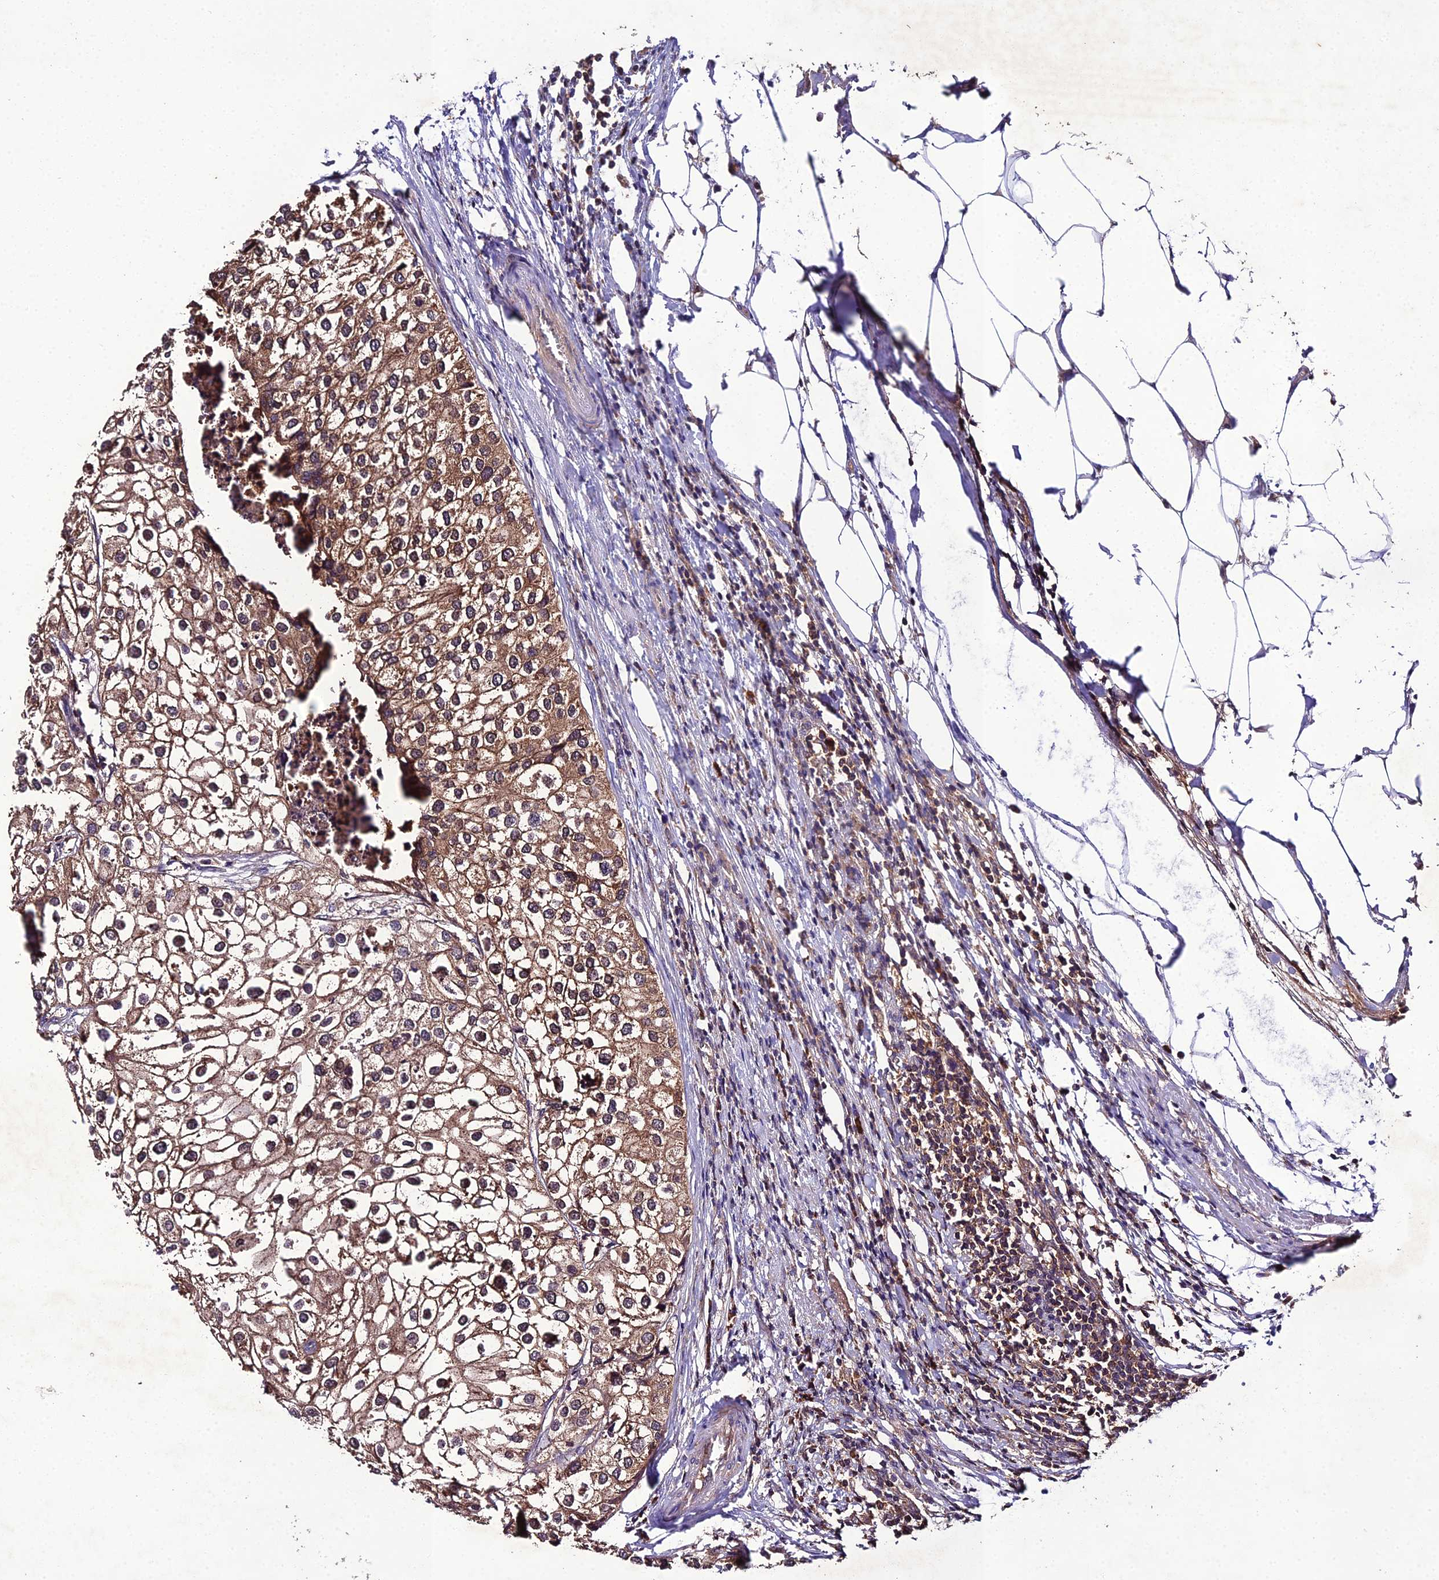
{"staining": {"intensity": "moderate", "quantity": ">75%", "location": "cytoplasmic/membranous"}, "tissue": "urothelial cancer", "cell_type": "Tumor cells", "image_type": "cancer", "snomed": [{"axis": "morphology", "description": "Urothelial carcinoma, High grade"}, {"axis": "topography", "description": "Urinary bladder"}], "caption": "Protein staining of urothelial cancer tissue reveals moderate cytoplasmic/membranous expression in about >75% of tumor cells. (DAB (3,3'-diaminobenzidine) = brown stain, brightfield microscopy at high magnification).", "gene": "TMEM258", "patient": {"sex": "male", "age": 64}}